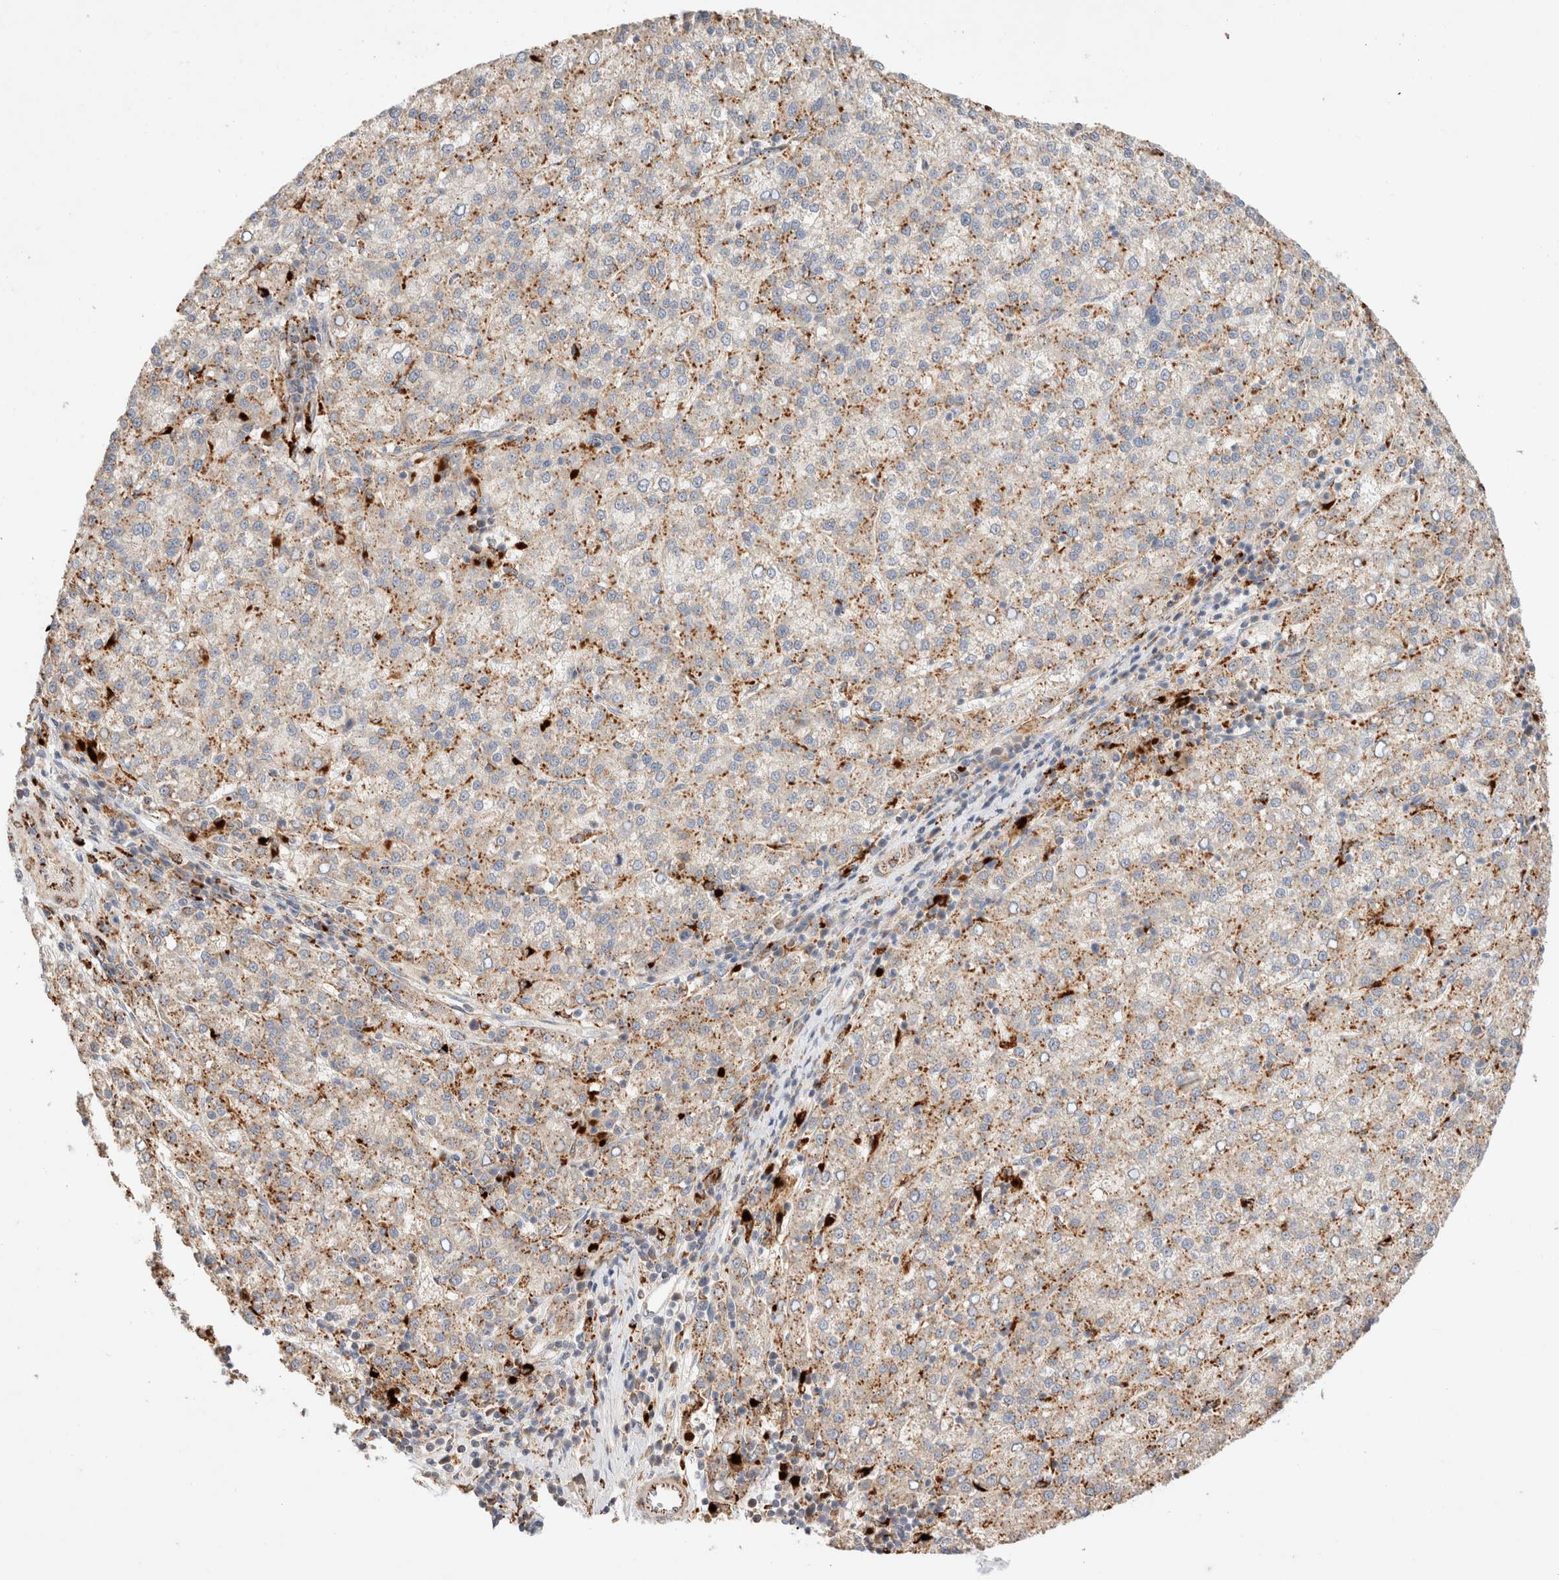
{"staining": {"intensity": "moderate", "quantity": ">75%", "location": "cytoplasmic/membranous"}, "tissue": "liver cancer", "cell_type": "Tumor cells", "image_type": "cancer", "snomed": [{"axis": "morphology", "description": "Carcinoma, Hepatocellular, NOS"}, {"axis": "topography", "description": "Liver"}], "caption": "Human hepatocellular carcinoma (liver) stained for a protein (brown) displays moderate cytoplasmic/membranous positive positivity in about >75% of tumor cells.", "gene": "RABEPK", "patient": {"sex": "female", "age": 58}}